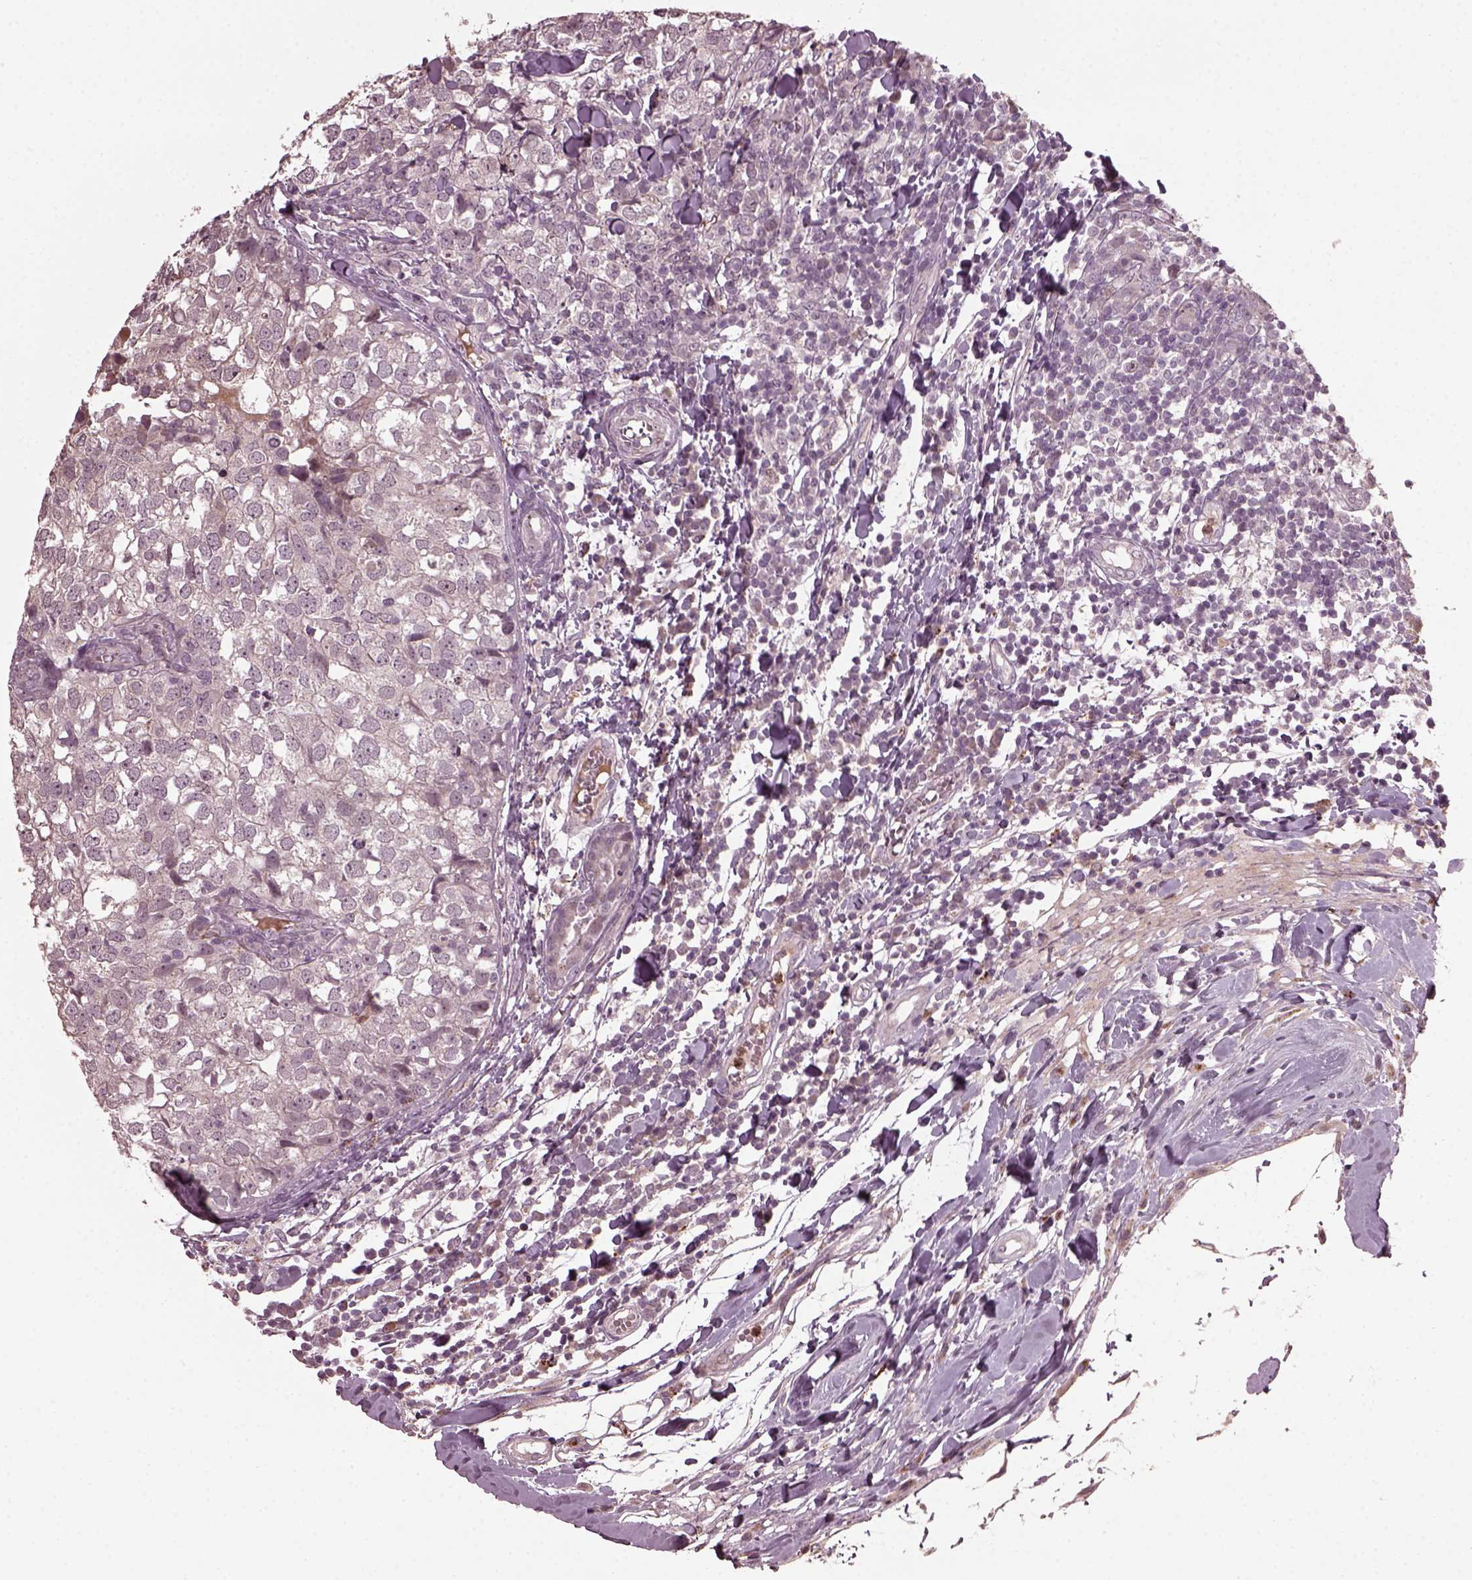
{"staining": {"intensity": "negative", "quantity": "none", "location": "none"}, "tissue": "breast cancer", "cell_type": "Tumor cells", "image_type": "cancer", "snomed": [{"axis": "morphology", "description": "Duct carcinoma"}, {"axis": "topography", "description": "Breast"}], "caption": "IHC micrograph of neoplastic tissue: human breast cancer stained with DAB (3,3'-diaminobenzidine) displays no significant protein positivity in tumor cells.", "gene": "RUFY3", "patient": {"sex": "female", "age": 30}}